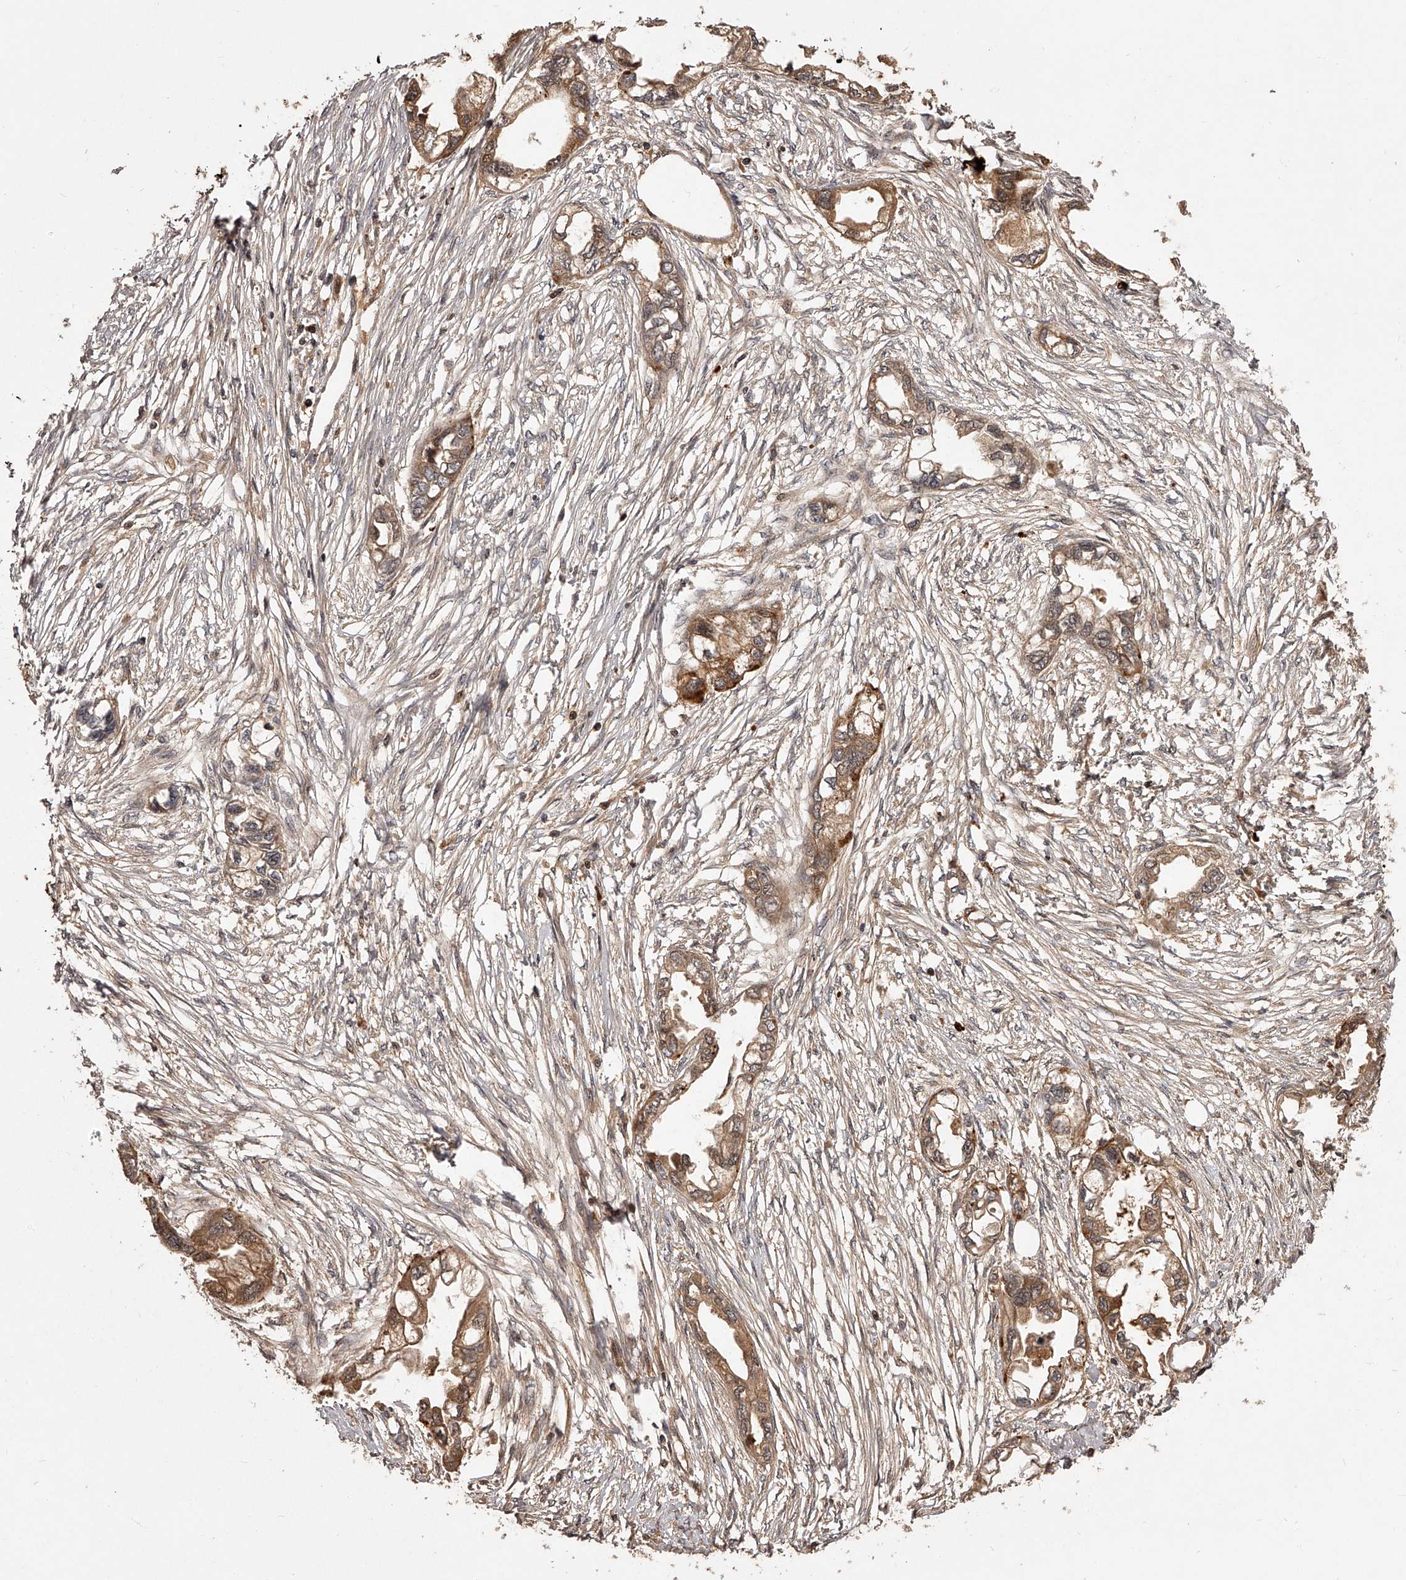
{"staining": {"intensity": "moderate", "quantity": ">75%", "location": "cytoplasmic/membranous"}, "tissue": "endometrial cancer", "cell_type": "Tumor cells", "image_type": "cancer", "snomed": [{"axis": "morphology", "description": "Adenocarcinoma, NOS"}, {"axis": "morphology", "description": "Adenocarcinoma, metastatic, NOS"}, {"axis": "topography", "description": "Adipose tissue"}, {"axis": "topography", "description": "Endometrium"}], "caption": "Immunohistochemistry (IHC) histopathology image of neoplastic tissue: human endometrial cancer (adenocarcinoma) stained using immunohistochemistry displays medium levels of moderate protein expression localized specifically in the cytoplasmic/membranous of tumor cells, appearing as a cytoplasmic/membranous brown color.", "gene": "CRYZL1", "patient": {"sex": "female", "age": 67}}